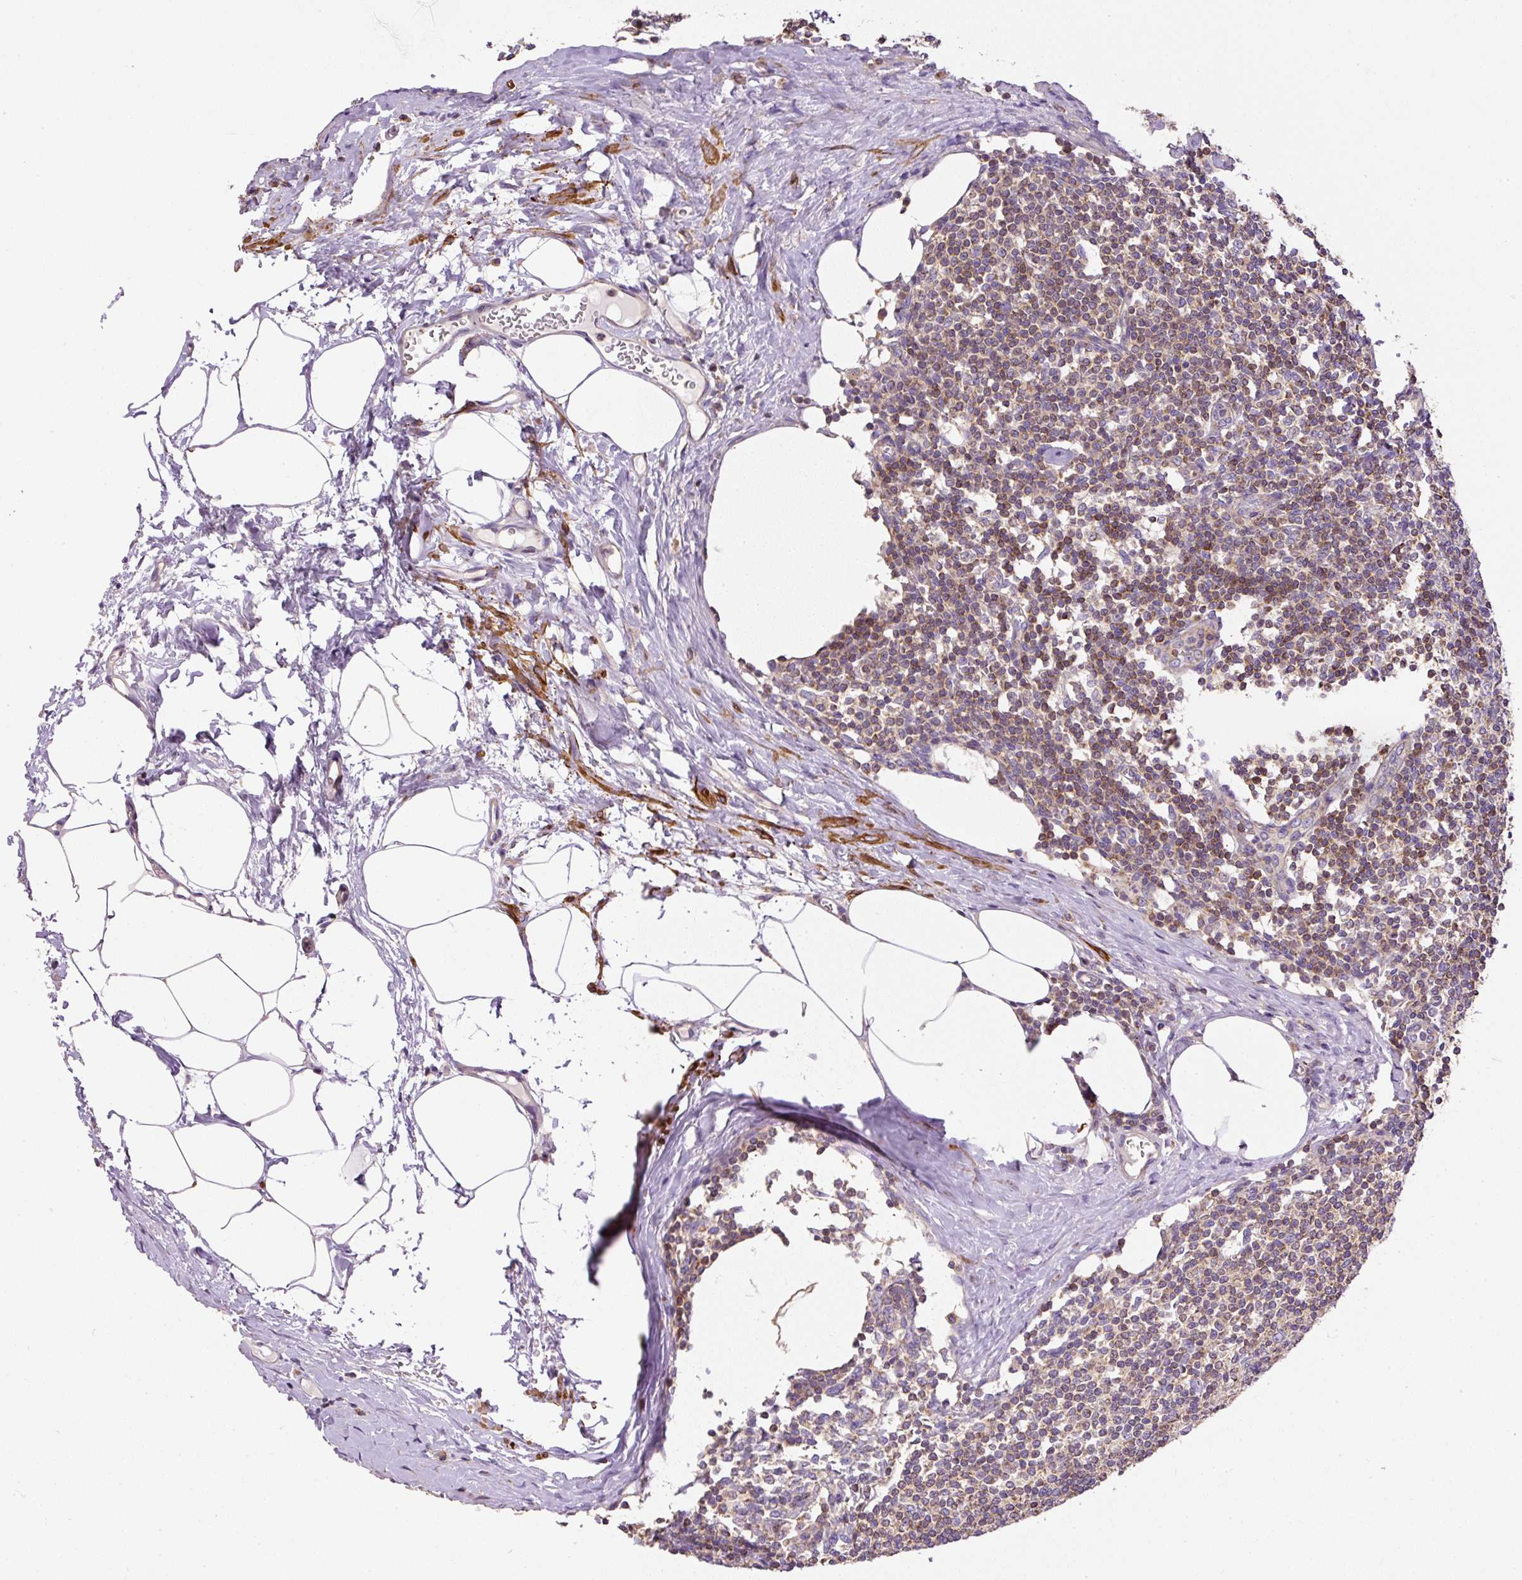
{"staining": {"intensity": "moderate", "quantity": "25%-75%", "location": "cytoplasmic/membranous"}, "tissue": "lymph node", "cell_type": "Germinal center cells", "image_type": "normal", "snomed": [{"axis": "morphology", "description": "Normal tissue, NOS"}, {"axis": "topography", "description": "Lymph node"}], "caption": "About 25%-75% of germinal center cells in normal lymph node exhibit moderate cytoplasmic/membranous protein expression as visualized by brown immunohistochemical staining.", "gene": "NDUFAF2", "patient": {"sex": "female", "age": 59}}